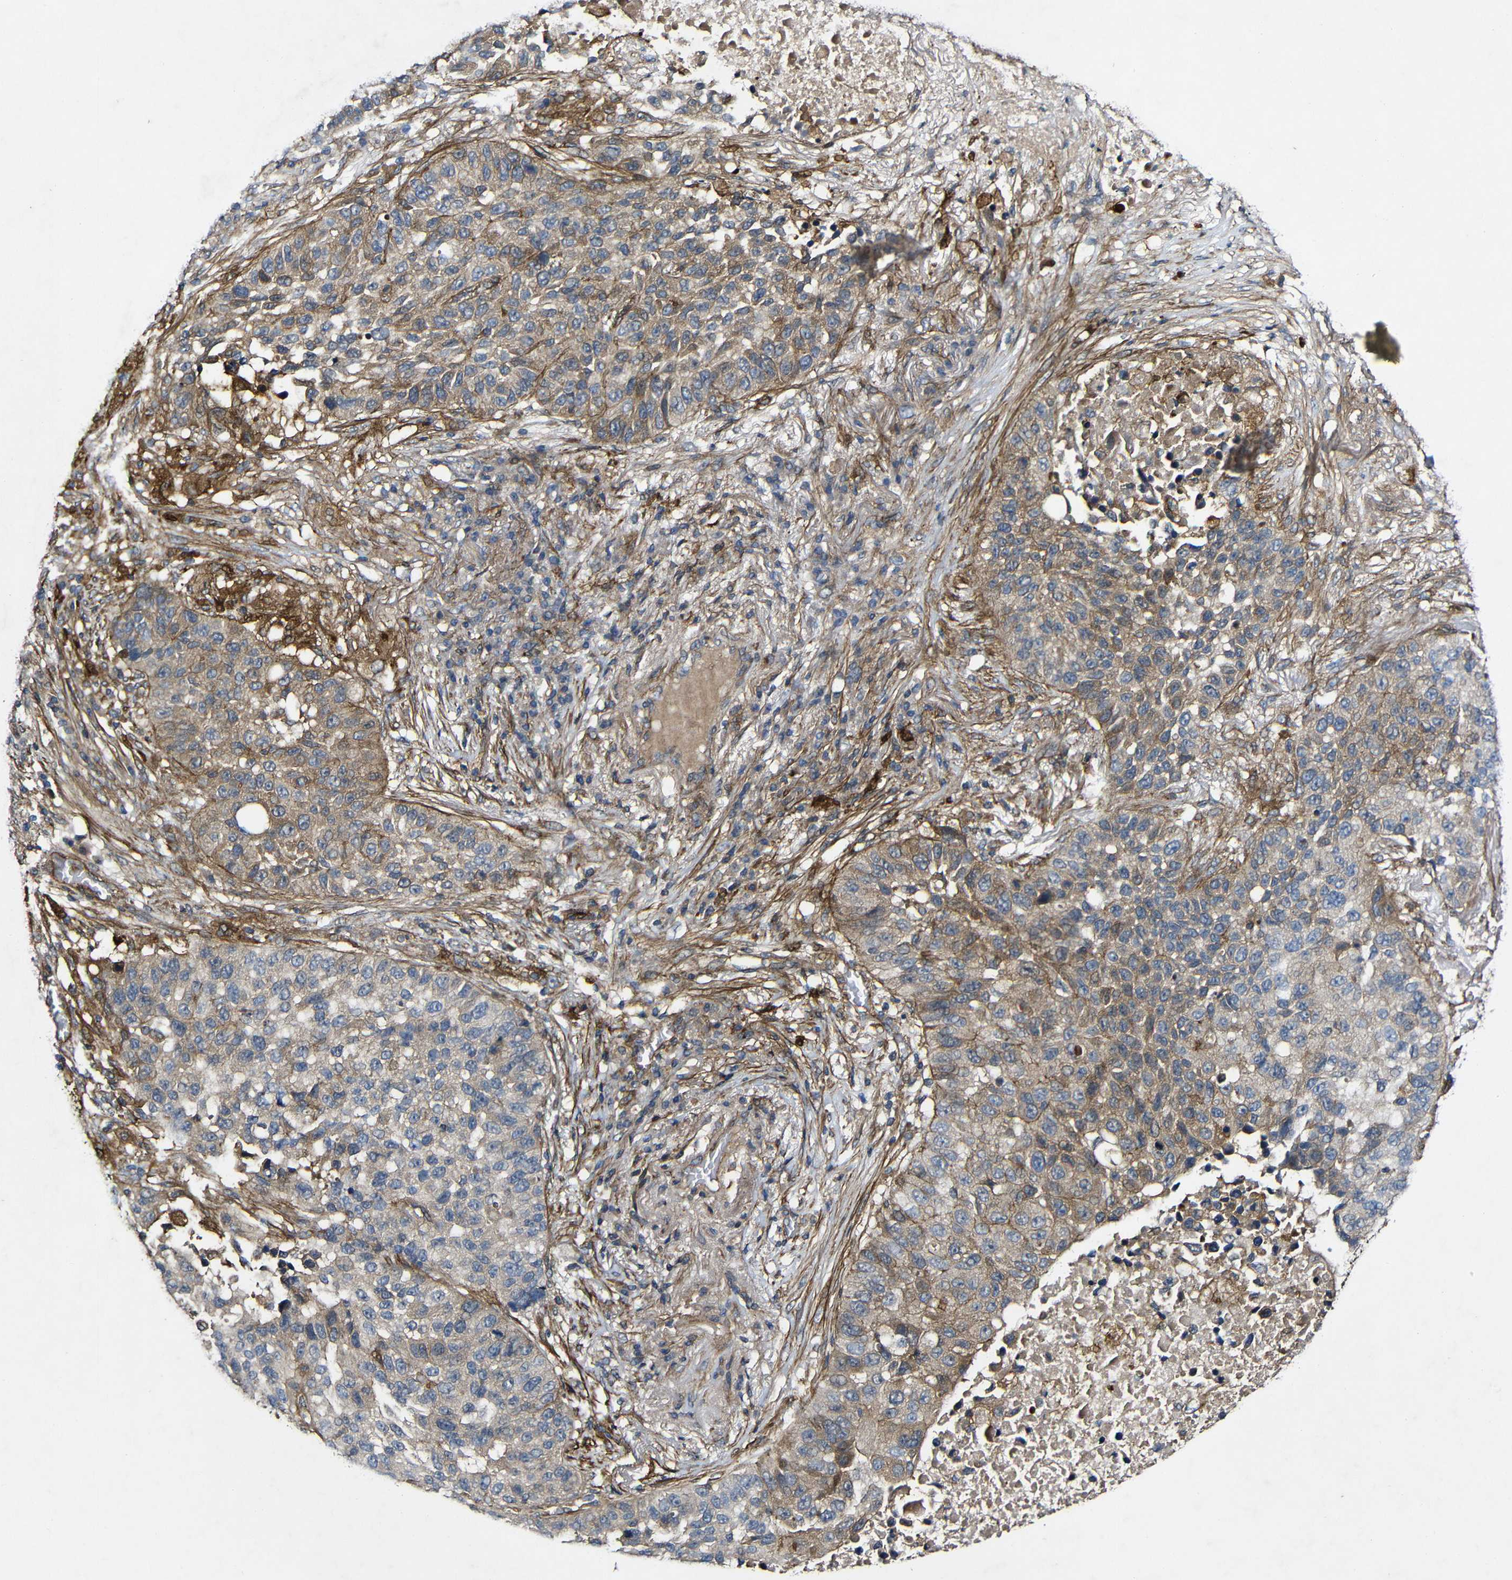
{"staining": {"intensity": "moderate", "quantity": ">75%", "location": "cytoplasmic/membranous"}, "tissue": "lung cancer", "cell_type": "Tumor cells", "image_type": "cancer", "snomed": [{"axis": "morphology", "description": "Squamous cell carcinoma, NOS"}, {"axis": "topography", "description": "Lung"}], "caption": "Tumor cells display moderate cytoplasmic/membranous staining in about >75% of cells in squamous cell carcinoma (lung).", "gene": "GSDME", "patient": {"sex": "male", "age": 57}}